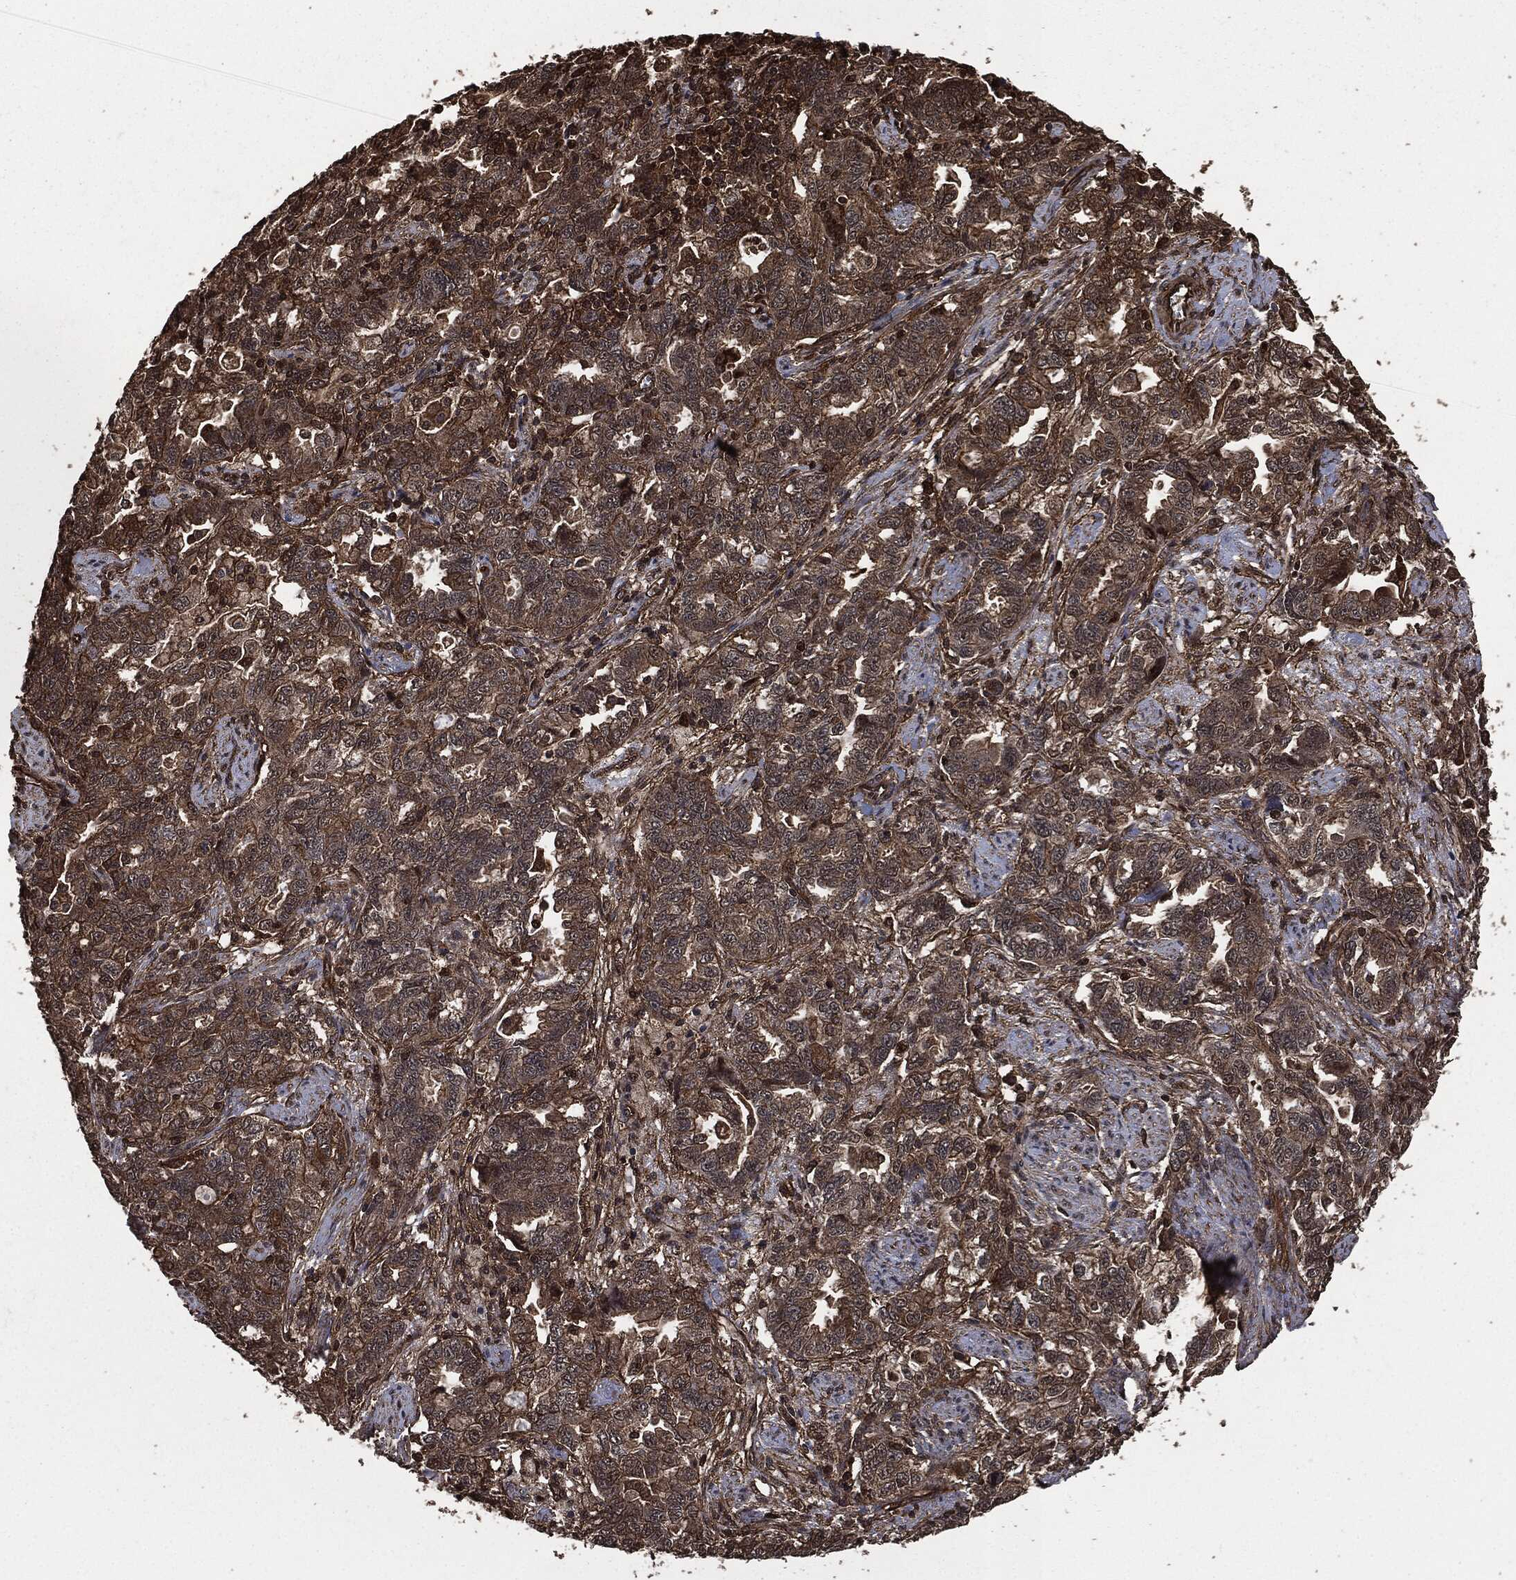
{"staining": {"intensity": "moderate", "quantity": ">75%", "location": "cytoplasmic/membranous"}, "tissue": "ovarian cancer", "cell_type": "Tumor cells", "image_type": "cancer", "snomed": [{"axis": "morphology", "description": "Cystadenocarcinoma, serous, NOS"}, {"axis": "topography", "description": "Ovary"}], "caption": "High-magnification brightfield microscopy of serous cystadenocarcinoma (ovarian) stained with DAB (brown) and counterstained with hematoxylin (blue). tumor cells exhibit moderate cytoplasmic/membranous expression is present in about>75% of cells.", "gene": "HRAS", "patient": {"sex": "female", "age": 51}}